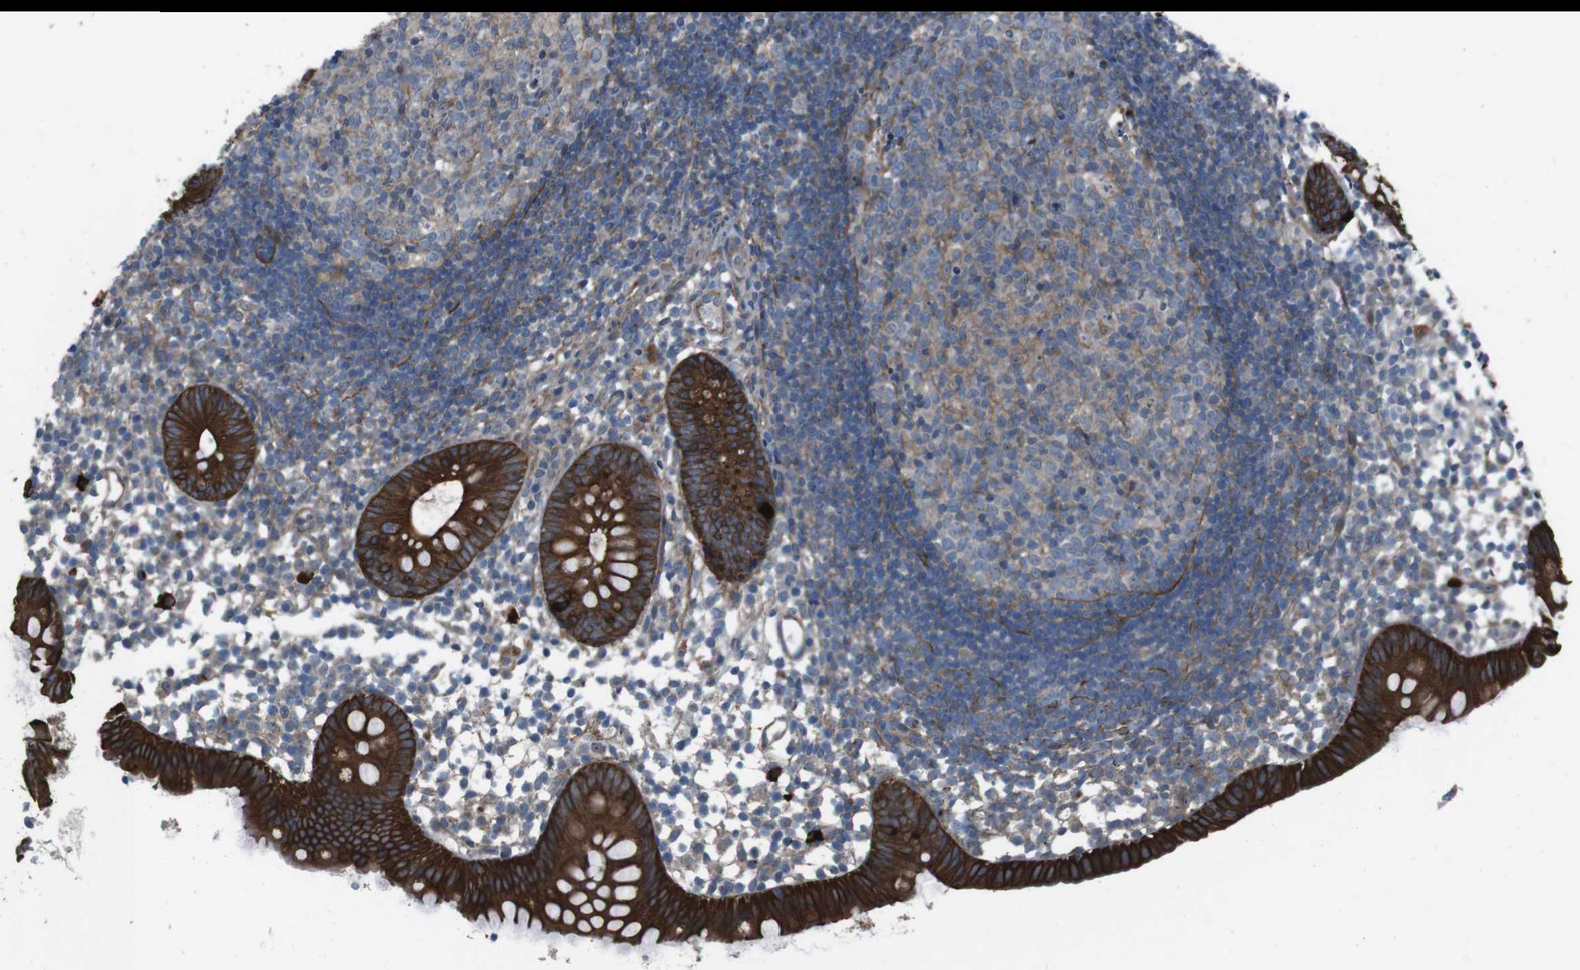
{"staining": {"intensity": "strong", "quantity": ">75%", "location": "cytoplasmic/membranous"}, "tissue": "appendix", "cell_type": "Glandular cells", "image_type": "normal", "snomed": [{"axis": "morphology", "description": "Normal tissue, NOS"}, {"axis": "topography", "description": "Appendix"}], "caption": "Protein staining exhibits strong cytoplasmic/membranous staining in about >75% of glandular cells in normal appendix.", "gene": "FAM174B", "patient": {"sex": "female", "age": 20}}